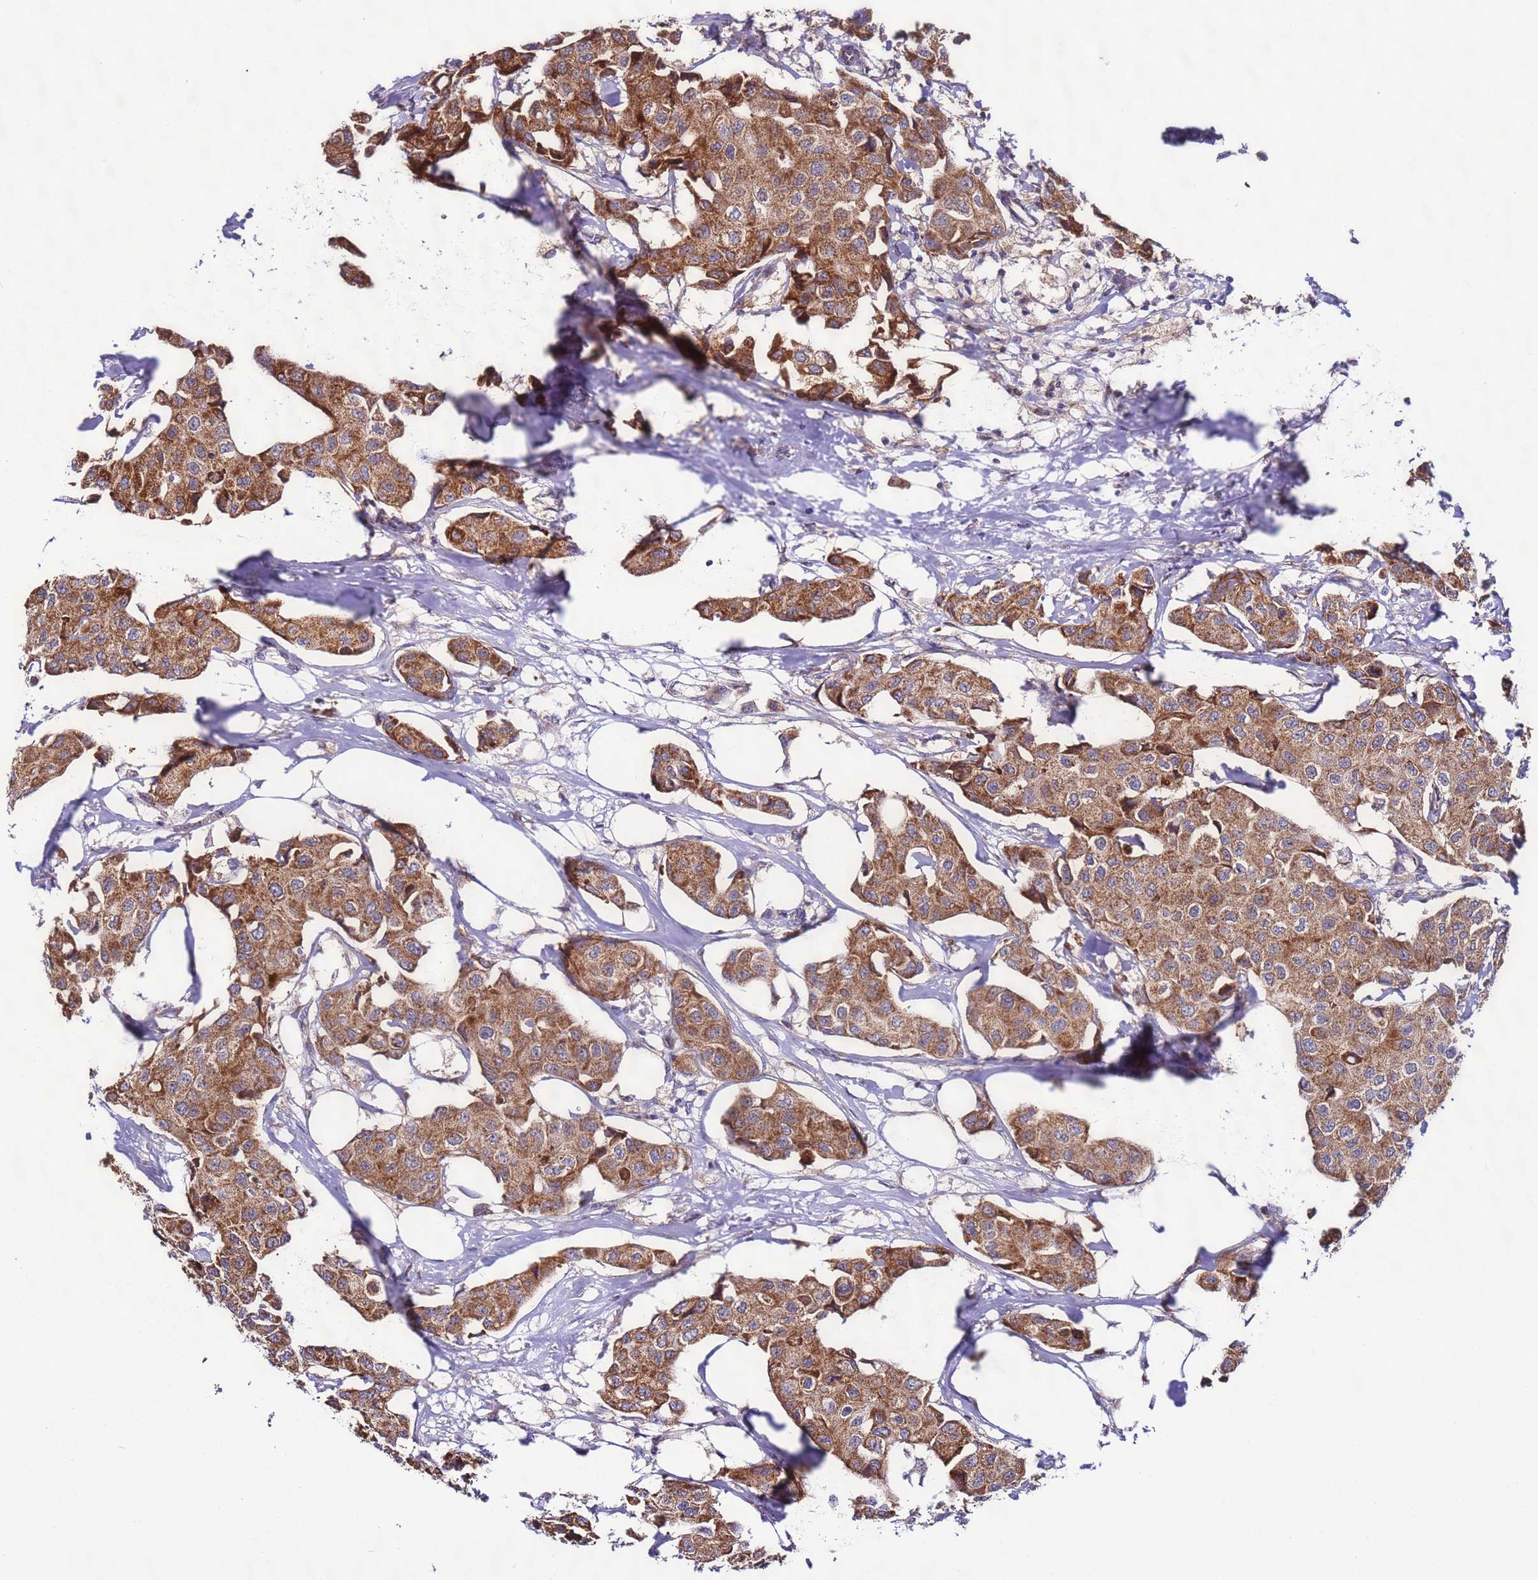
{"staining": {"intensity": "moderate", "quantity": ">75%", "location": "cytoplasmic/membranous"}, "tissue": "breast cancer", "cell_type": "Tumor cells", "image_type": "cancer", "snomed": [{"axis": "morphology", "description": "Duct carcinoma"}, {"axis": "topography", "description": "Breast"}, {"axis": "topography", "description": "Lymph node"}], "caption": "DAB immunohistochemical staining of human breast invasive ductal carcinoma exhibits moderate cytoplasmic/membranous protein positivity in approximately >75% of tumor cells. Nuclei are stained in blue.", "gene": "UEVLD", "patient": {"sex": "female", "age": 80}}